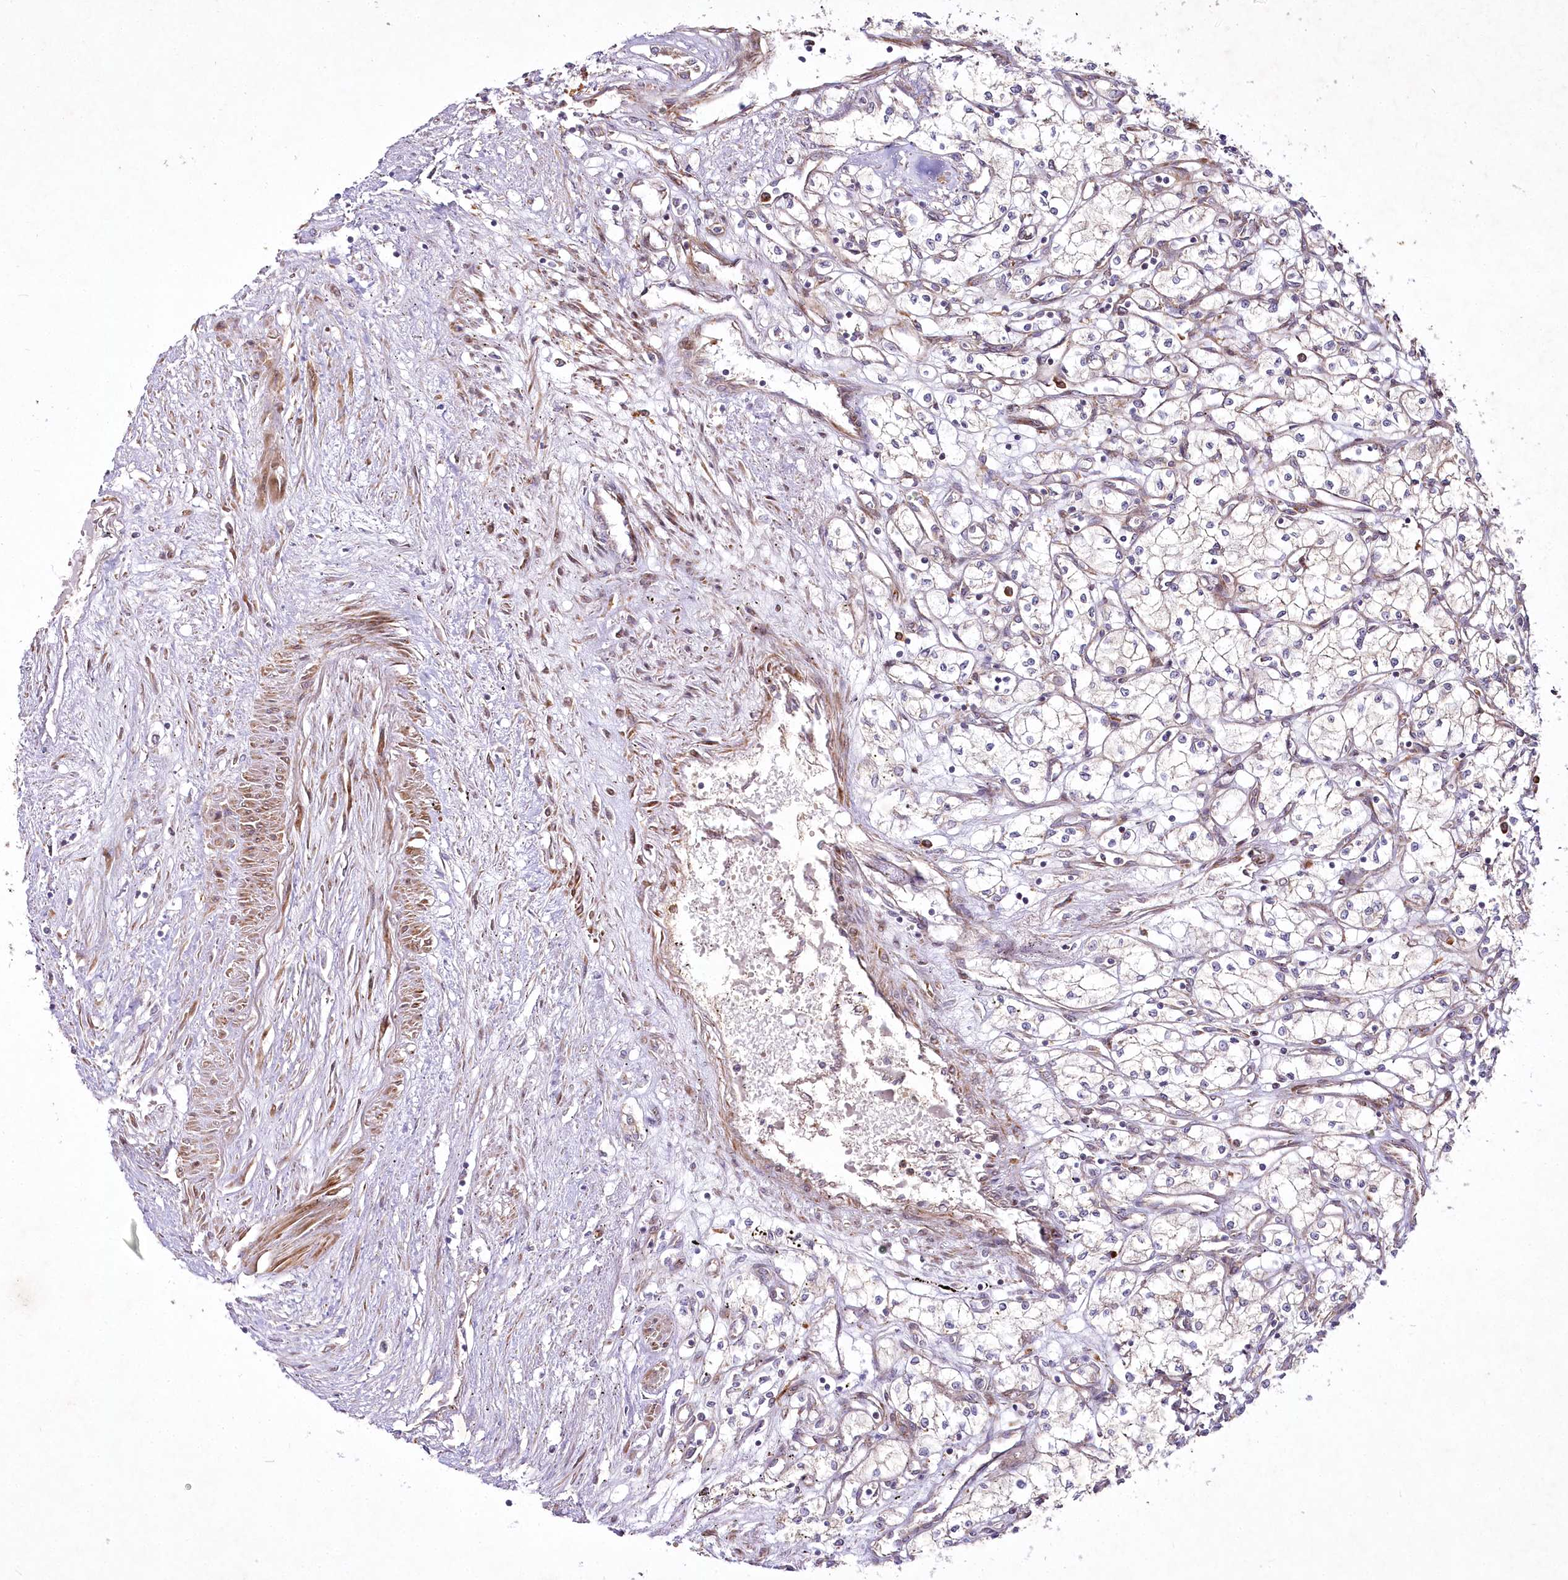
{"staining": {"intensity": "weak", "quantity": "25%-75%", "location": "cytoplasmic/membranous"}, "tissue": "renal cancer", "cell_type": "Tumor cells", "image_type": "cancer", "snomed": [{"axis": "morphology", "description": "Adenocarcinoma, NOS"}, {"axis": "topography", "description": "Kidney"}], "caption": "Immunohistochemical staining of adenocarcinoma (renal) reveals low levels of weak cytoplasmic/membranous staining in about 25%-75% of tumor cells. The protein is stained brown, and the nuclei are stained in blue (DAB (3,3'-diaminobenzidine) IHC with brightfield microscopy, high magnification).", "gene": "PSTK", "patient": {"sex": "male", "age": 59}}